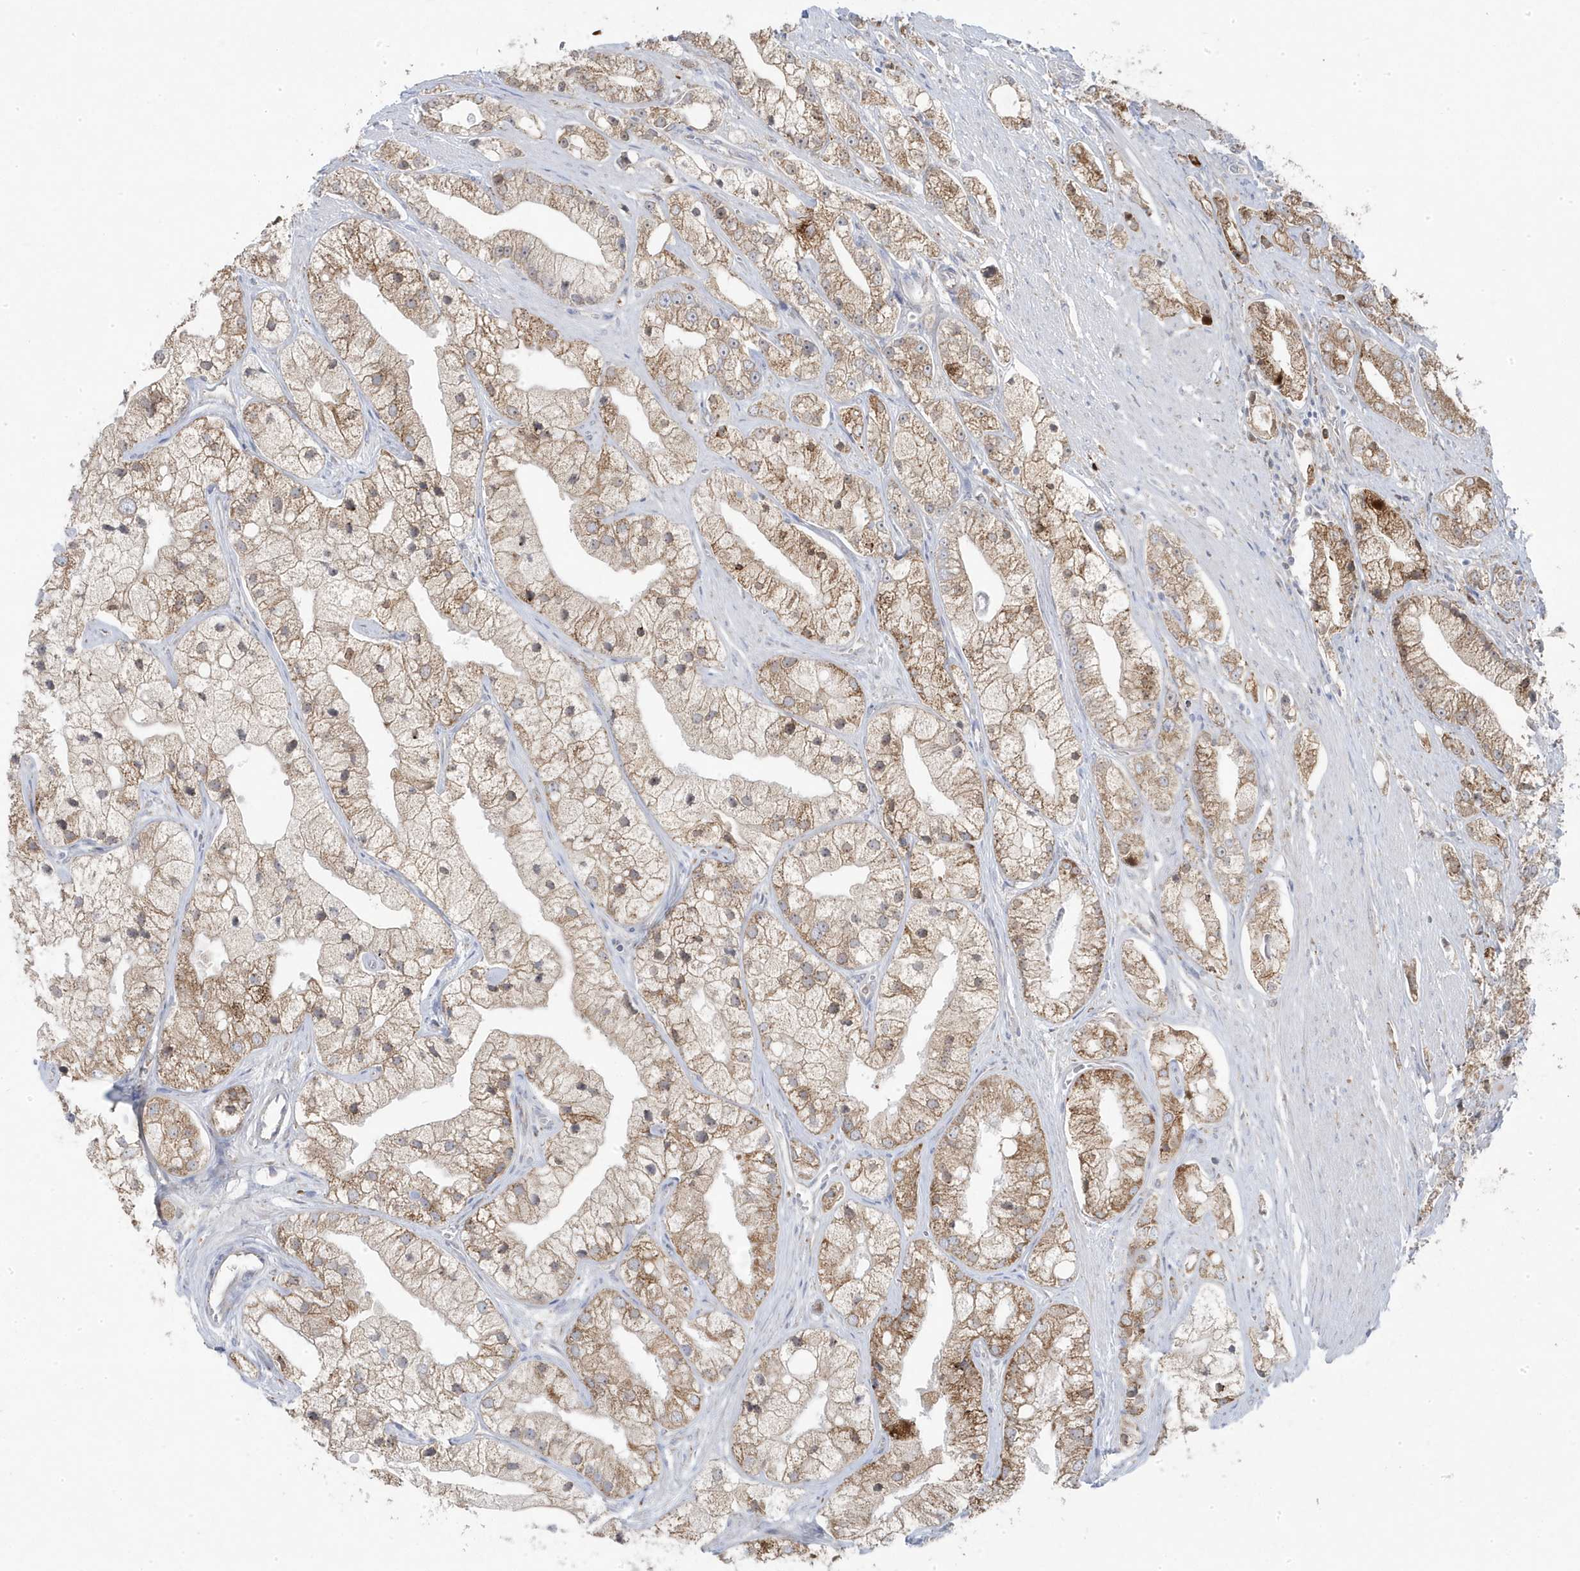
{"staining": {"intensity": "moderate", "quantity": ">75%", "location": "cytoplasmic/membranous"}, "tissue": "prostate cancer", "cell_type": "Tumor cells", "image_type": "cancer", "snomed": [{"axis": "morphology", "description": "Adenocarcinoma, High grade"}, {"axis": "topography", "description": "Prostate"}], "caption": "Protein positivity by immunohistochemistry (IHC) demonstrates moderate cytoplasmic/membranous staining in approximately >75% of tumor cells in prostate cancer (adenocarcinoma (high-grade)).", "gene": "ZNF654", "patient": {"sex": "male", "age": 50}}